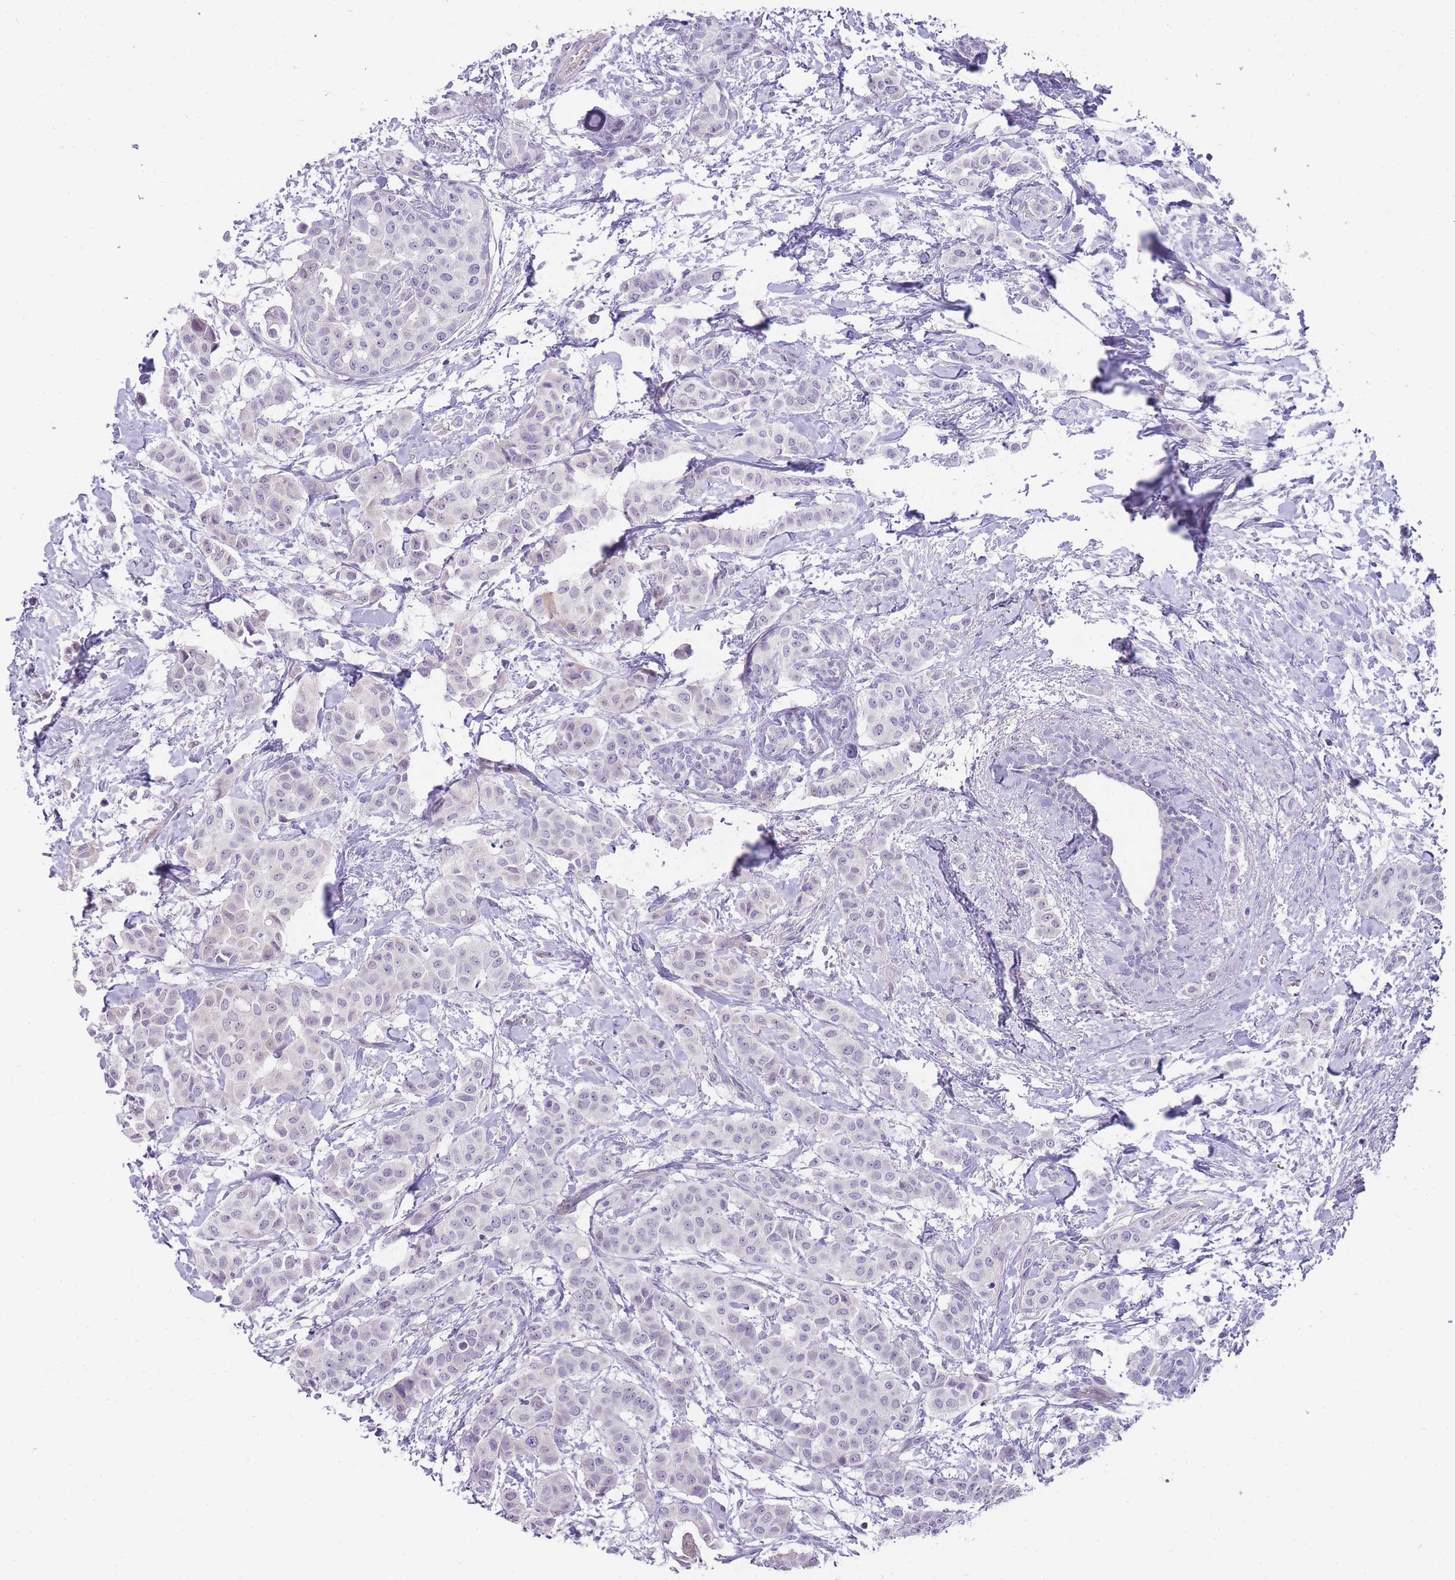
{"staining": {"intensity": "negative", "quantity": "none", "location": "none"}, "tissue": "breast cancer", "cell_type": "Tumor cells", "image_type": "cancer", "snomed": [{"axis": "morphology", "description": "Duct carcinoma"}, {"axis": "topography", "description": "Breast"}], "caption": "Tumor cells show no significant expression in breast invasive ductal carcinoma.", "gene": "ERICH4", "patient": {"sex": "female", "age": 40}}